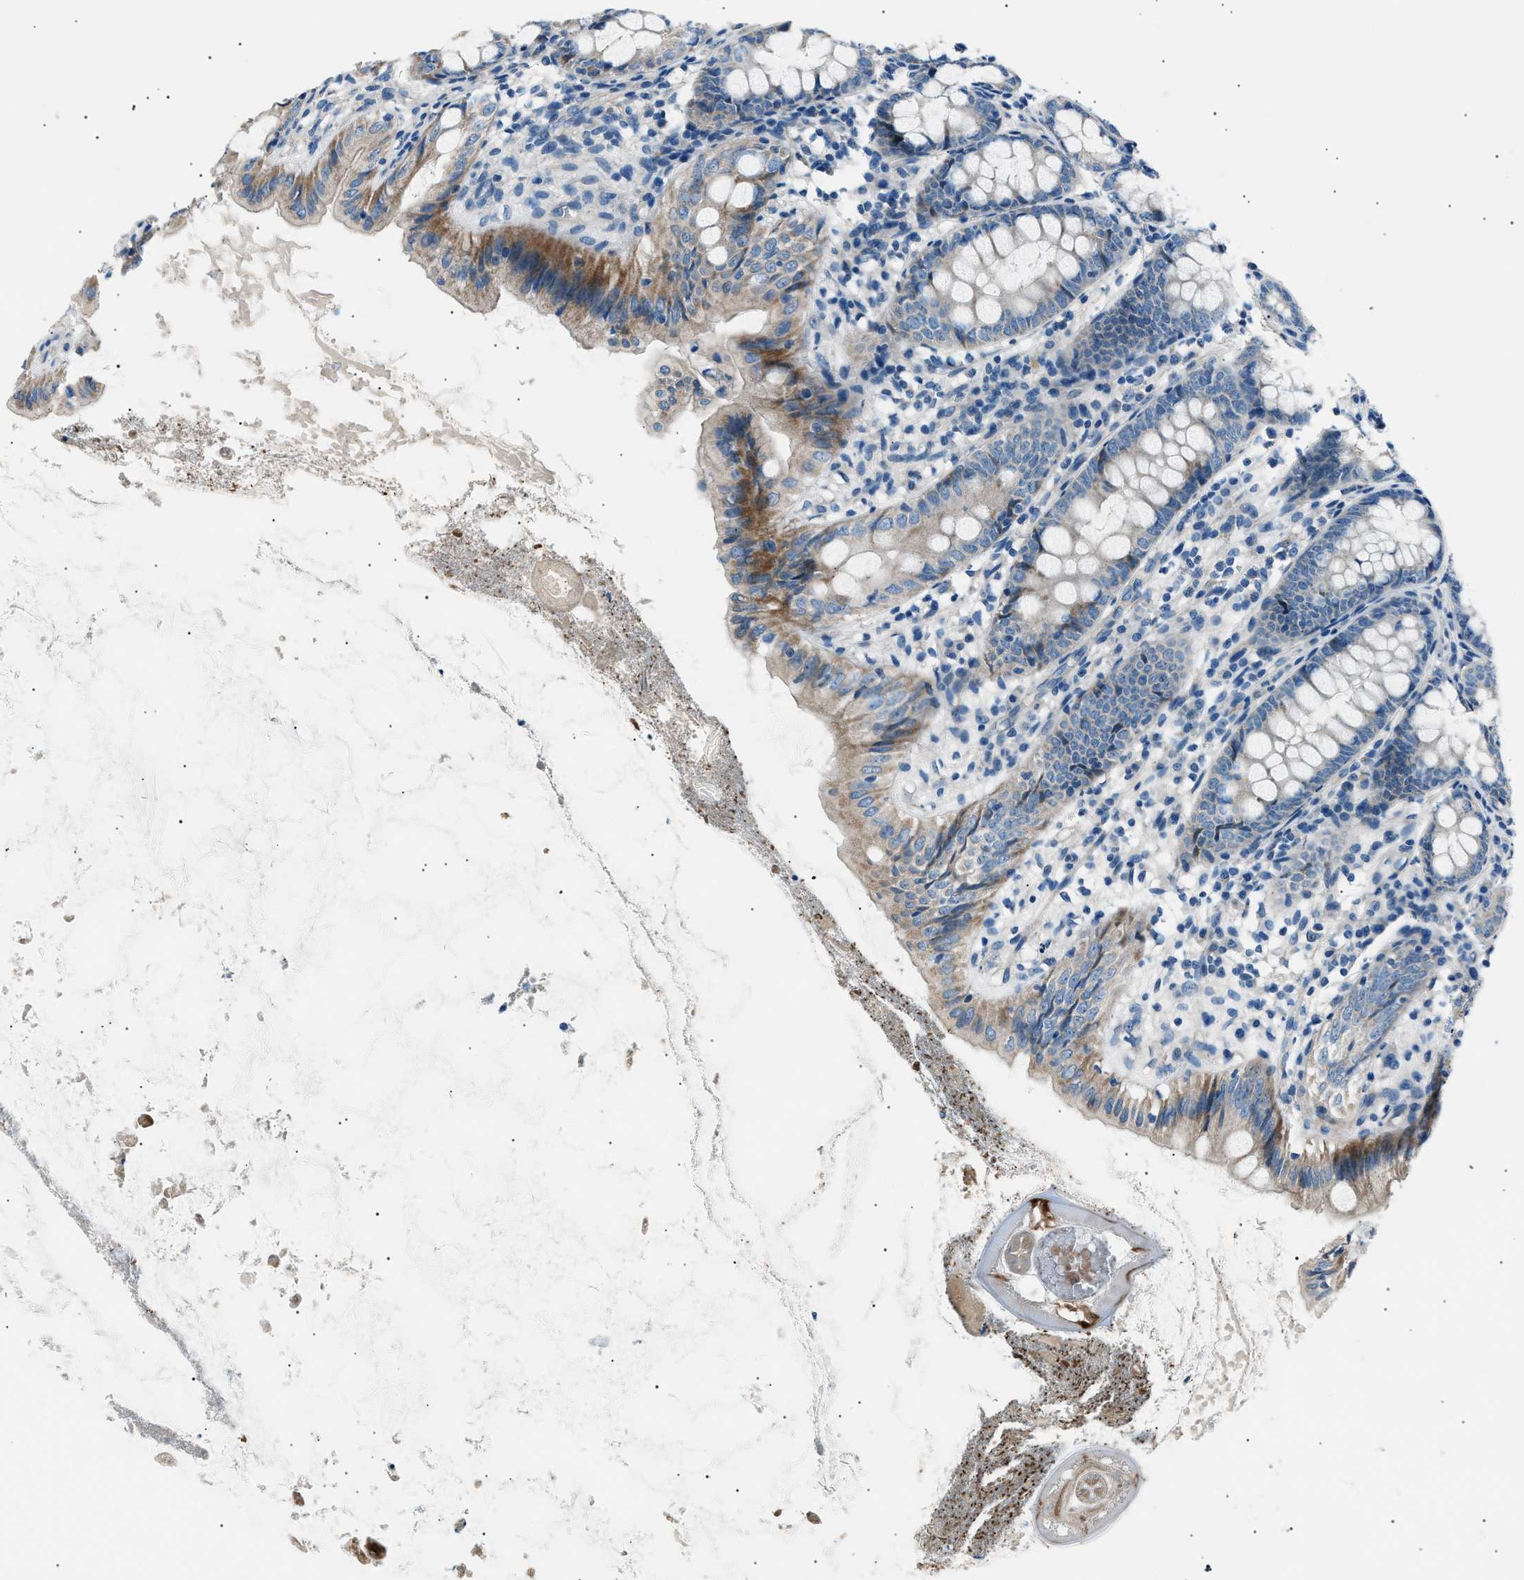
{"staining": {"intensity": "moderate", "quantity": "<25%", "location": "cytoplasmic/membranous"}, "tissue": "appendix", "cell_type": "Glandular cells", "image_type": "normal", "snomed": [{"axis": "morphology", "description": "Normal tissue, NOS"}, {"axis": "topography", "description": "Appendix"}], "caption": "IHC of unremarkable human appendix exhibits low levels of moderate cytoplasmic/membranous expression in about <25% of glandular cells.", "gene": "LRRC37B", "patient": {"sex": "female", "age": 77}}